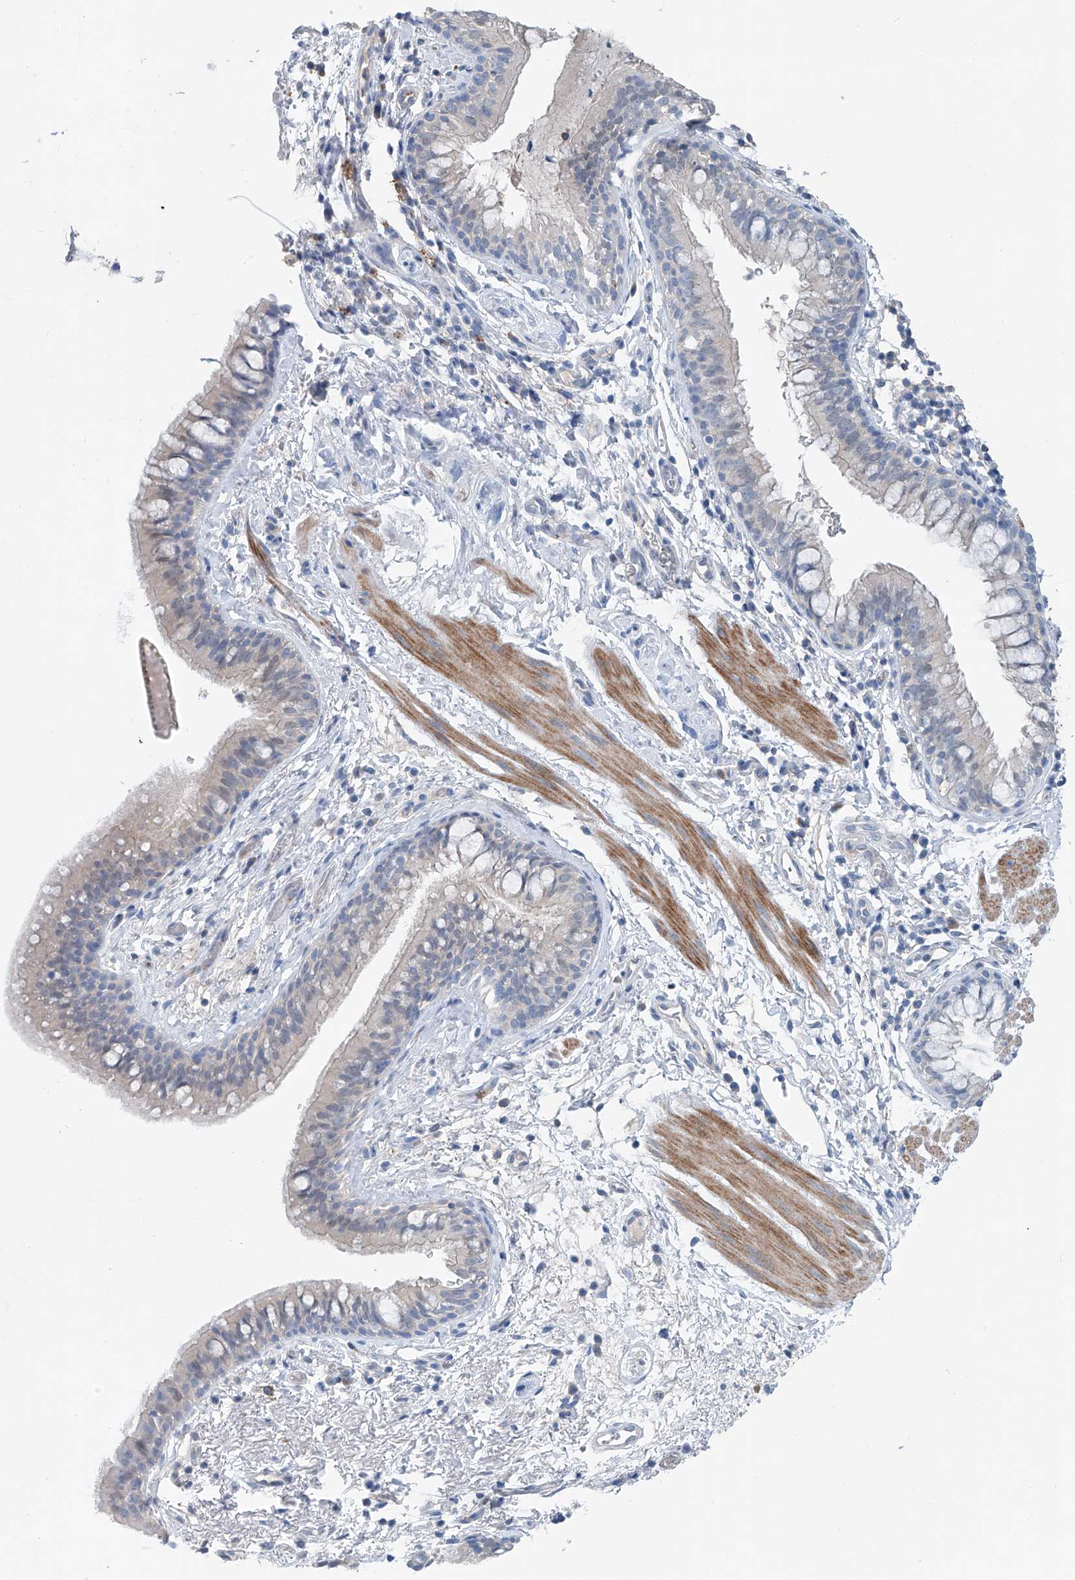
{"staining": {"intensity": "negative", "quantity": "none", "location": "none"}, "tissue": "bronchus", "cell_type": "Respiratory epithelial cells", "image_type": "normal", "snomed": [{"axis": "morphology", "description": "Normal tissue, NOS"}, {"axis": "topography", "description": "Cartilage tissue"}, {"axis": "topography", "description": "Bronchus"}], "caption": "This is an immunohistochemistry (IHC) histopathology image of normal human bronchus. There is no expression in respiratory epithelial cells.", "gene": "ANKRD34A", "patient": {"sex": "female", "age": 36}}